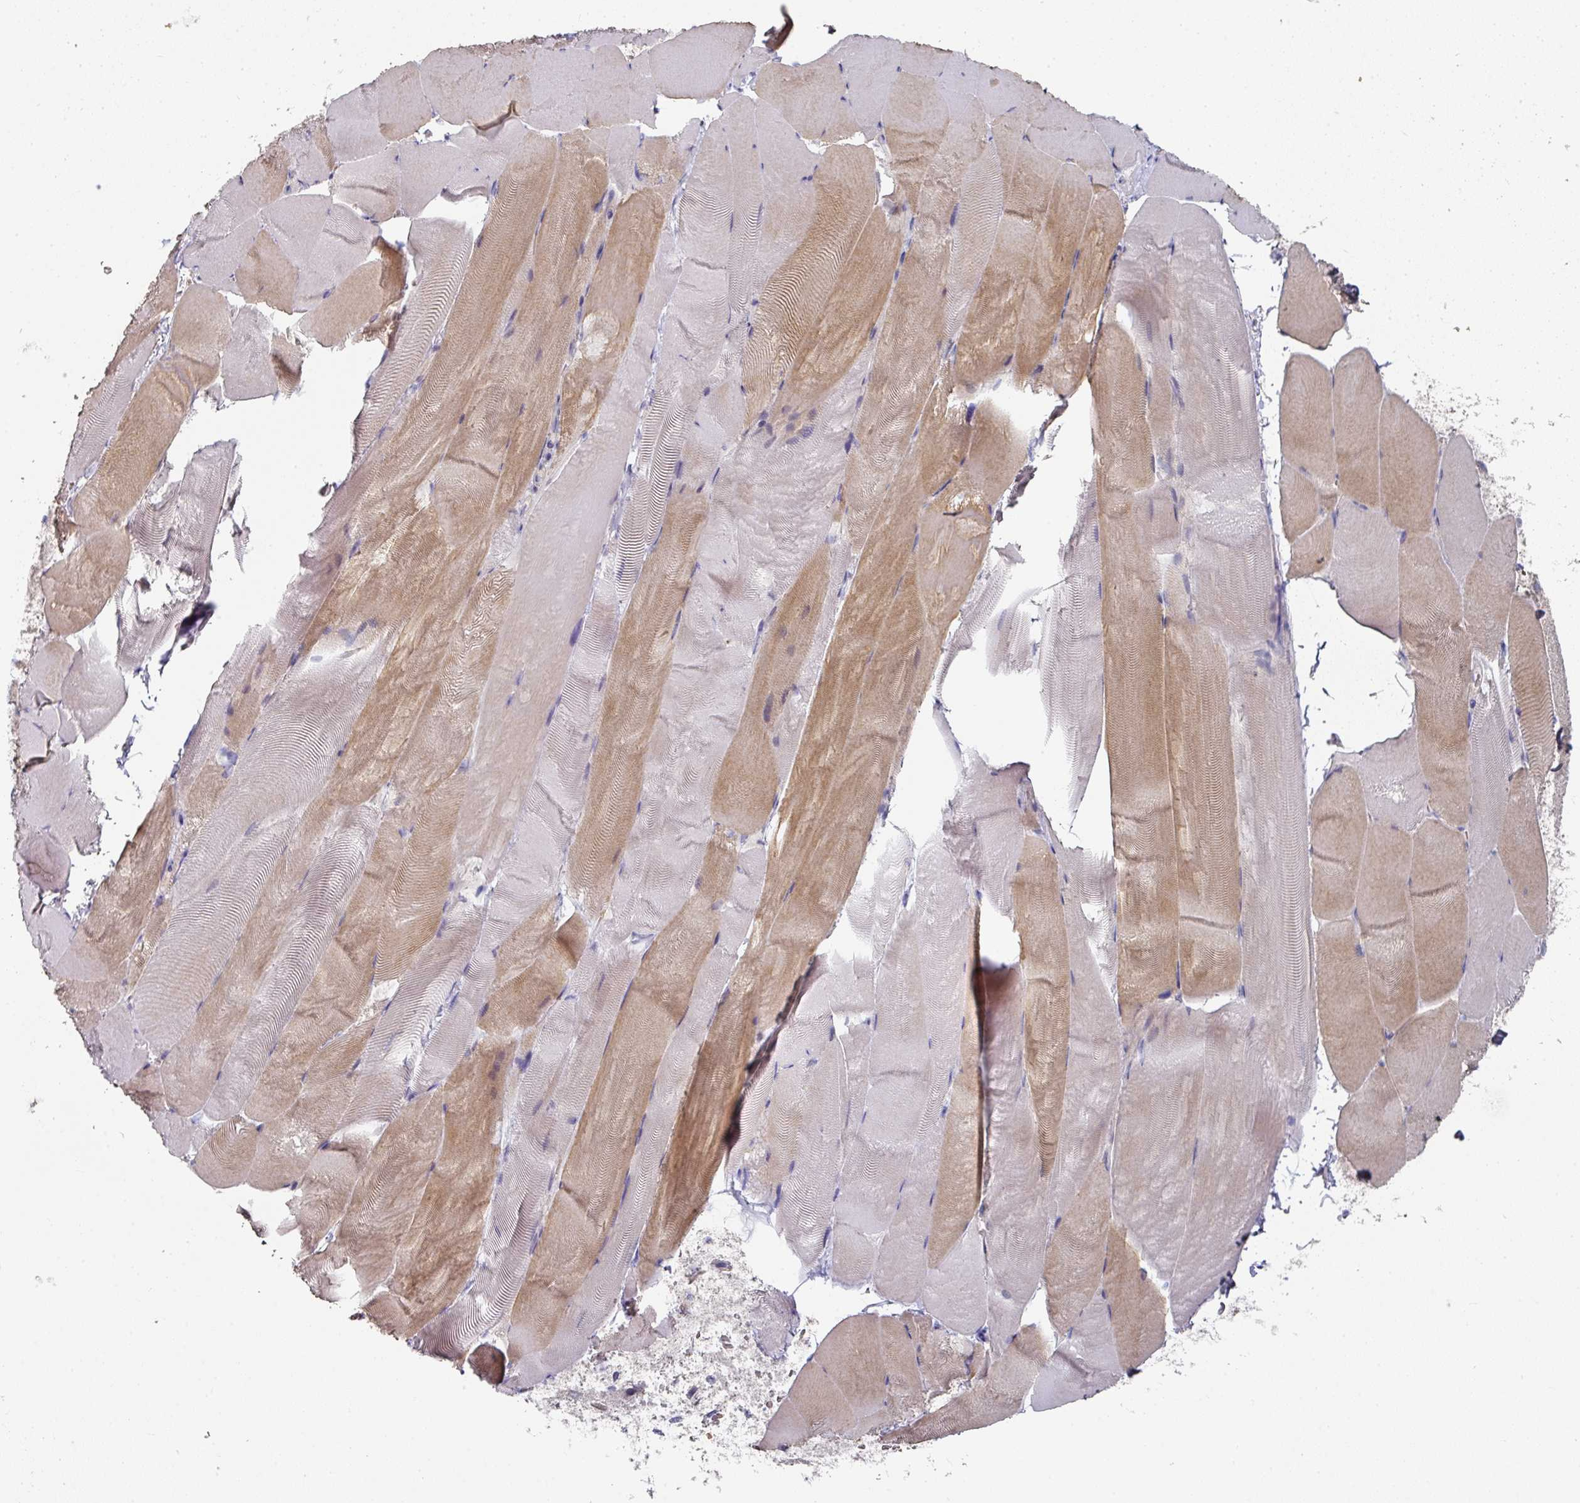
{"staining": {"intensity": "moderate", "quantity": "25%-75%", "location": "cytoplasmic/membranous"}, "tissue": "skeletal muscle", "cell_type": "Myocytes", "image_type": "normal", "snomed": [{"axis": "morphology", "description": "Normal tissue, NOS"}, {"axis": "topography", "description": "Skeletal muscle"}], "caption": "Normal skeletal muscle exhibits moderate cytoplasmic/membranous staining in approximately 25%-75% of myocytes The protein of interest is shown in brown color, while the nuclei are stained blue..", "gene": "PYROXD2", "patient": {"sex": "female", "age": 64}}